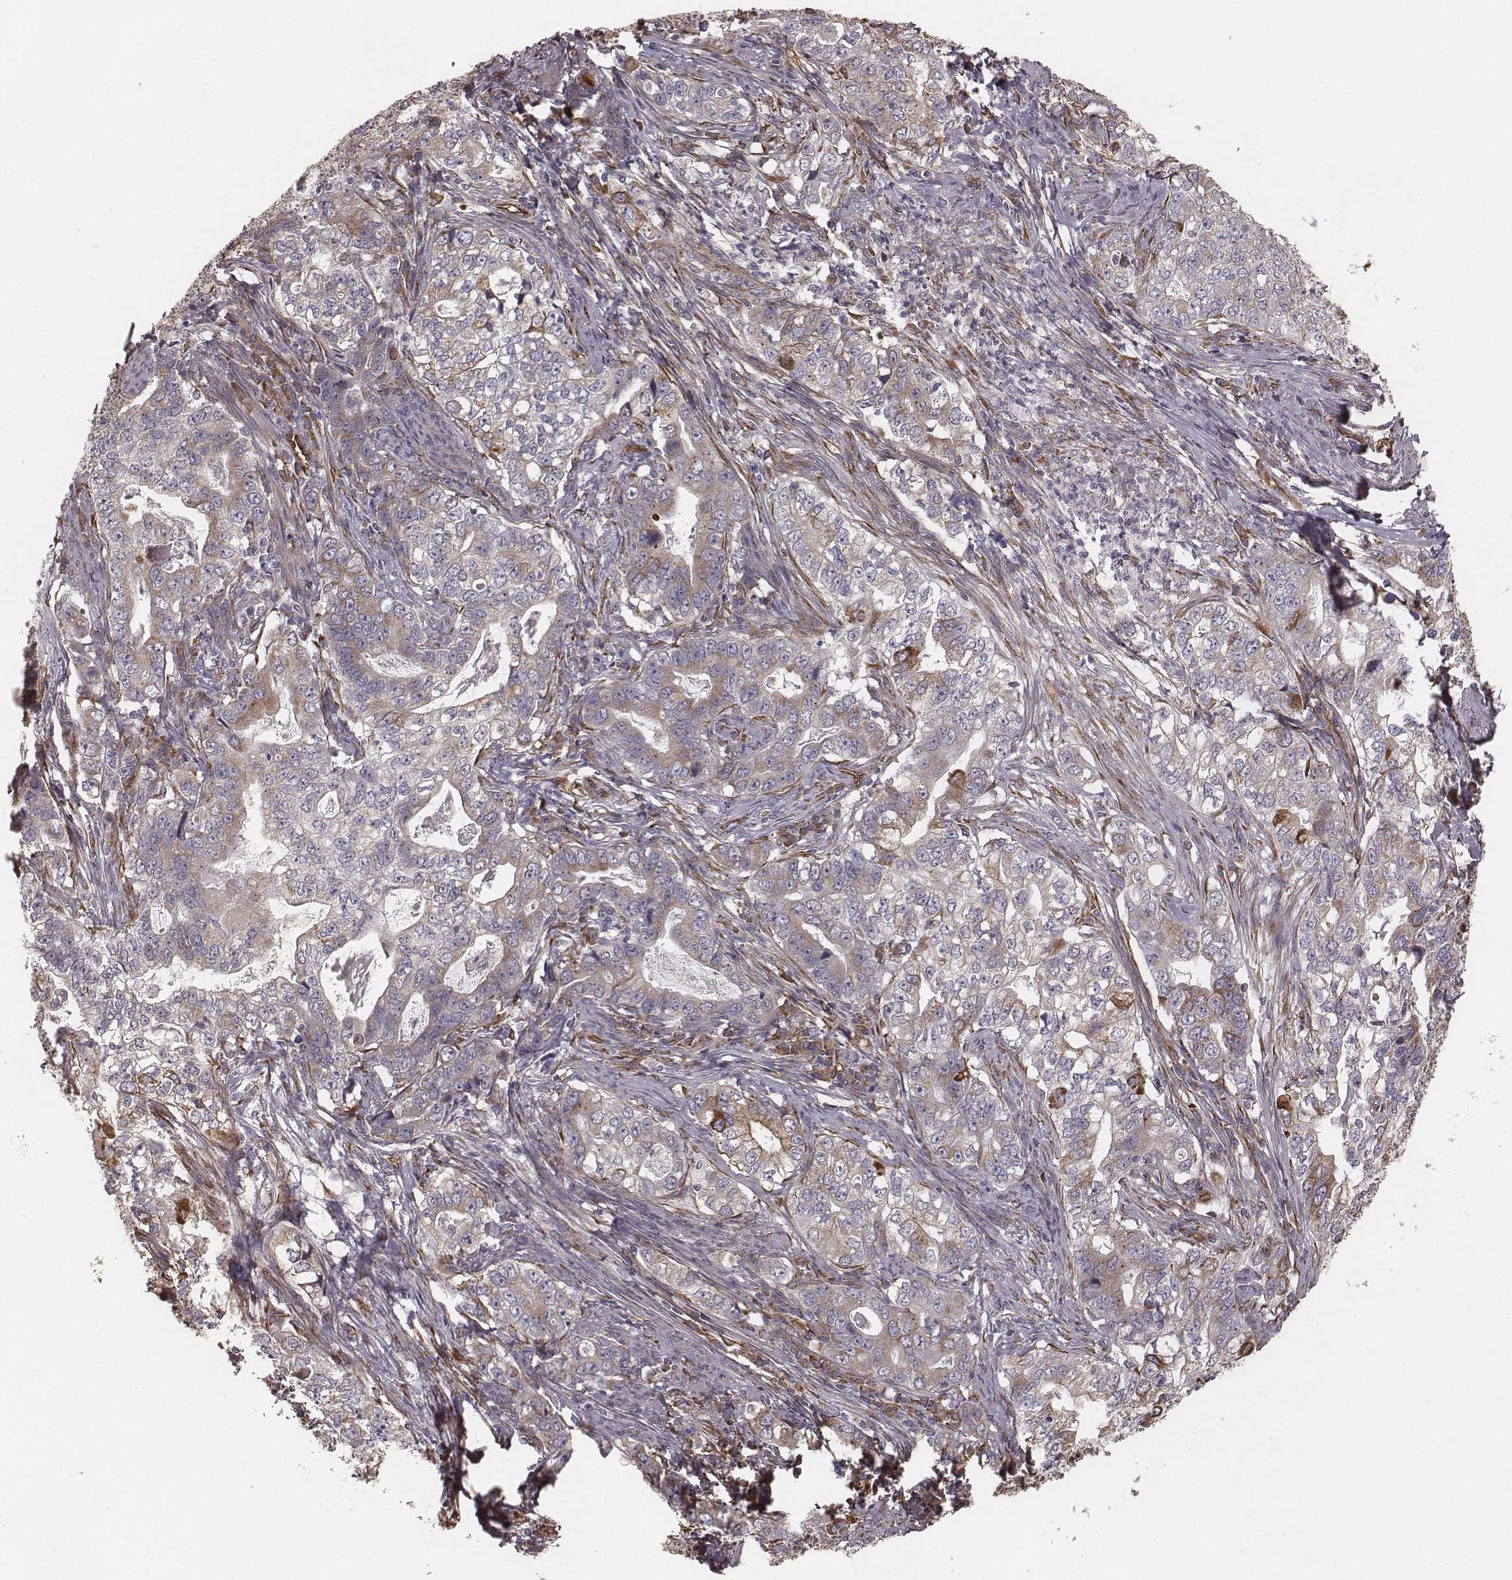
{"staining": {"intensity": "weak", "quantity": ">75%", "location": "cytoplasmic/membranous"}, "tissue": "stomach cancer", "cell_type": "Tumor cells", "image_type": "cancer", "snomed": [{"axis": "morphology", "description": "Adenocarcinoma, NOS"}, {"axis": "topography", "description": "Stomach, lower"}], "caption": "Protein staining of stomach cancer tissue demonstrates weak cytoplasmic/membranous positivity in approximately >75% of tumor cells.", "gene": "PALMD", "patient": {"sex": "female", "age": 72}}